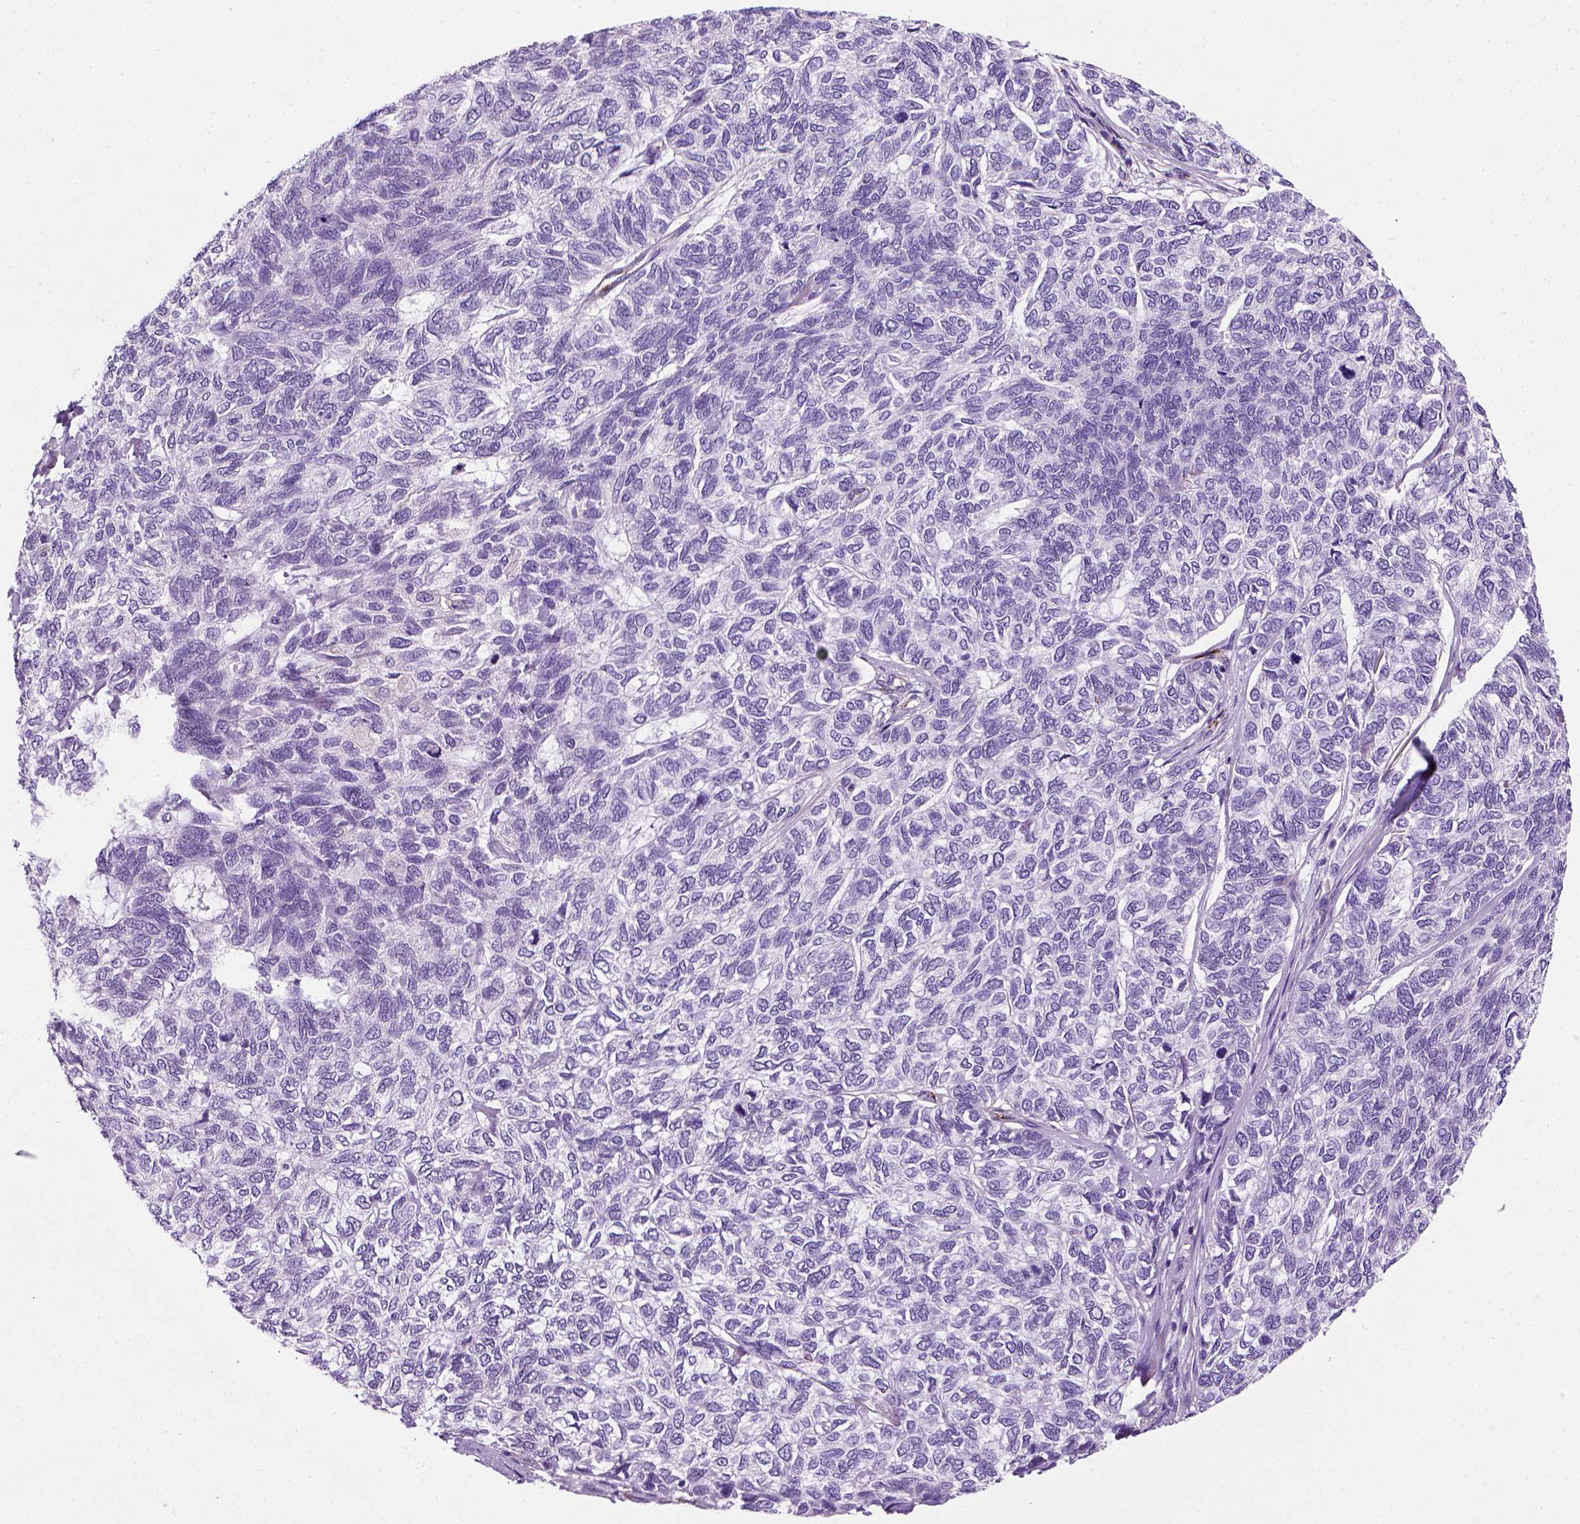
{"staining": {"intensity": "negative", "quantity": "none", "location": "none"}, "tissue": "skin cancer", "cell_type": "Tumor cells", "image_type": "cancer", "snomed": [{"axis": "morphology", "description": "Basal cell carcinoma"}, {"axis": "topography", "description": "Skin"}], "caption": "IHC histopathology image of human skin basal cell carcinoma stained for a protein (brown), which displays no expression in tumor cells.", "gene": "VWF", "patient": {"sex": "female", "age": 65}}